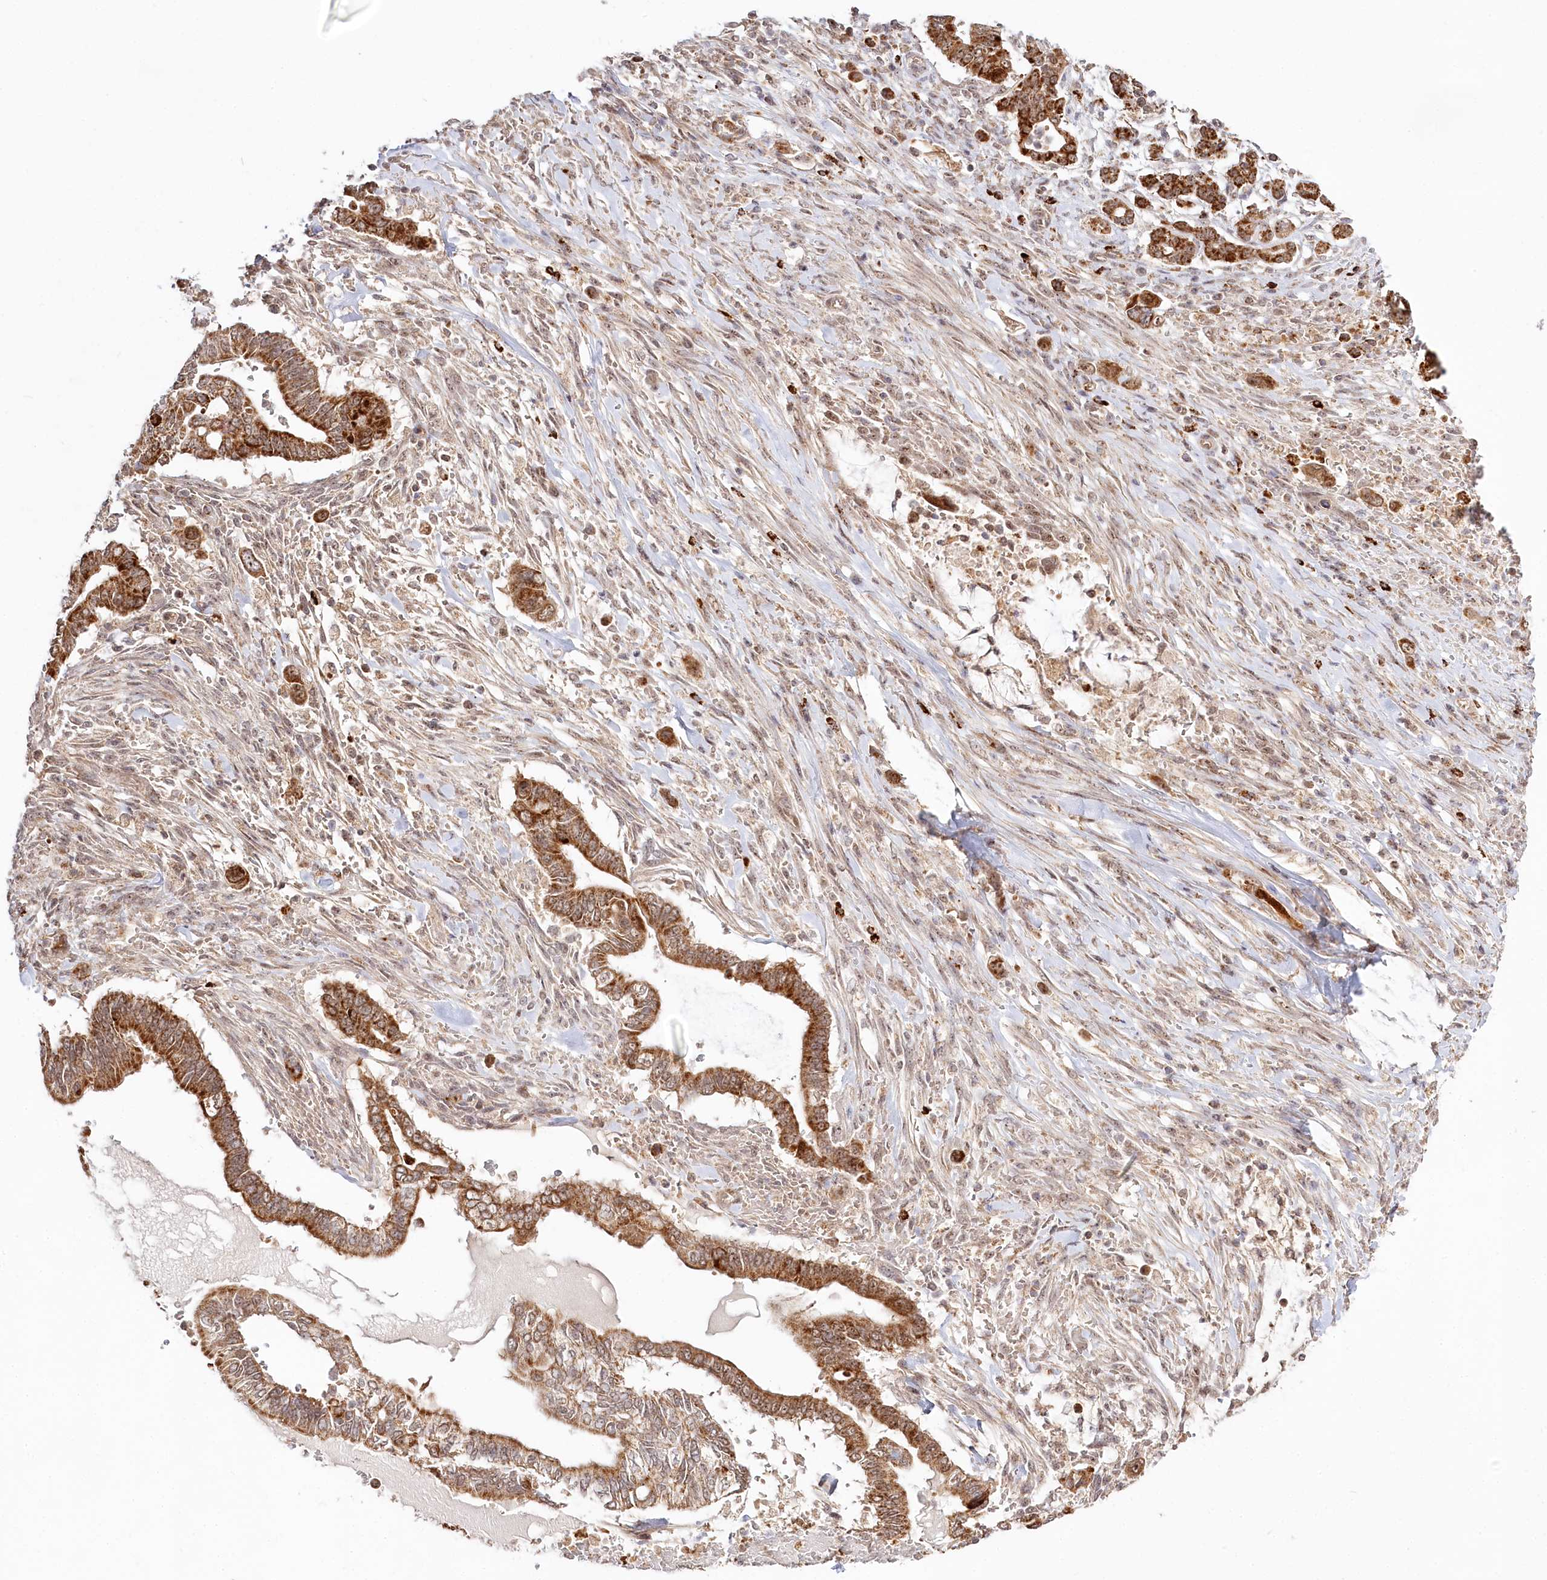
{"staining": {"intensity": "moderate", "quantity": ">75%", "location": "cytoplasmic/membranous"}, "tissue": "pancreatic cancer", "cell_type": "Tumor cells", "image_type": "cancer", "snomed": [{"axis": "morphology", "description": "Adenocarcinoma, NOS"}, {"axis": "topography", "description": "Pancreas"}], "caption": "Protein staining demonstrates moderate cytoplasmic/membranous expression in about >75% of tumor cells in adenocarcinoma (pancreatic).", "gene": "RTN4IP1", "patient": {"sex": "male", "age": 68}}